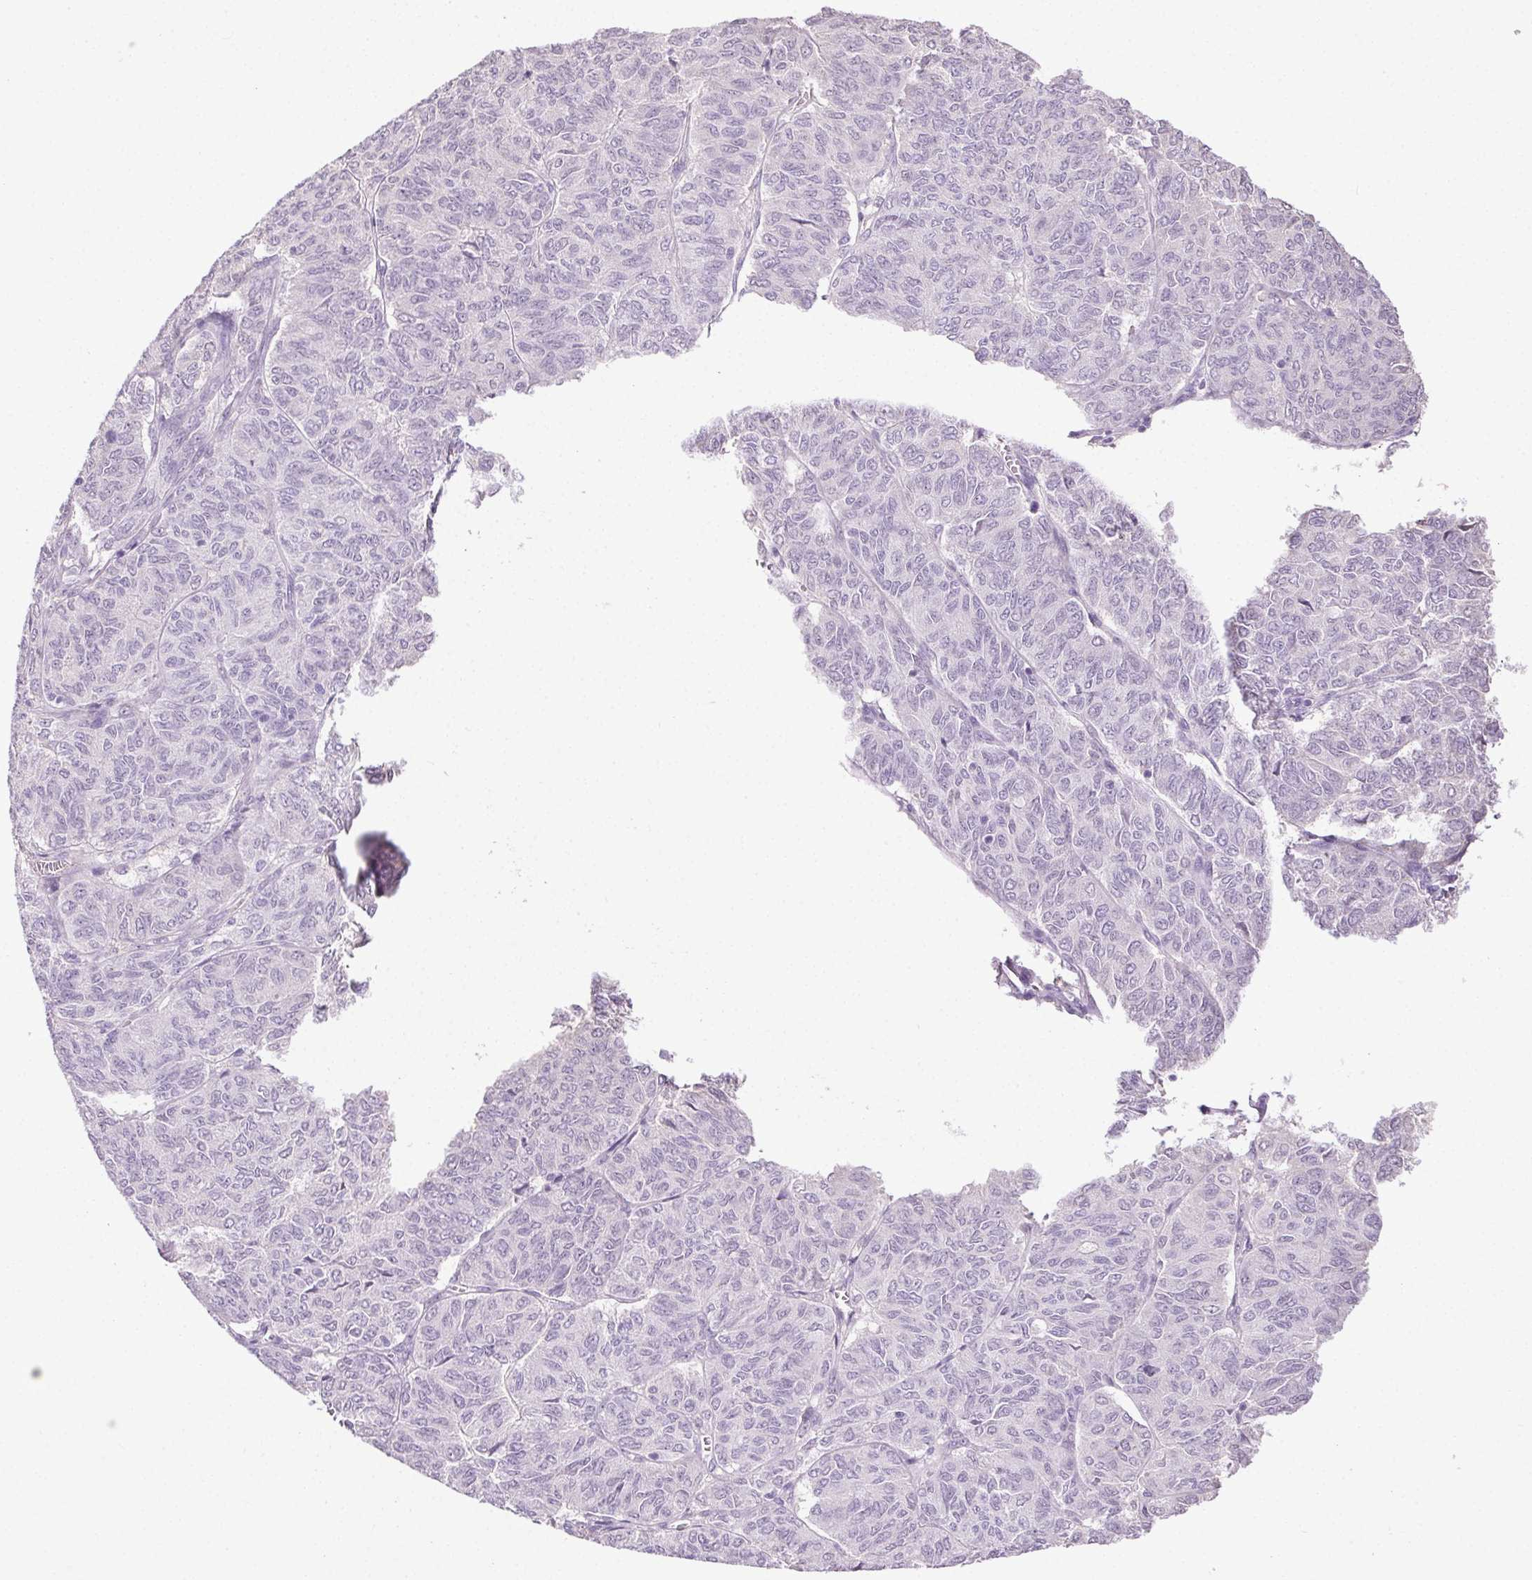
{"staining": {"intensity": "negative", "quantity": "none", "location": "none"}, "tissue": "ovarian cancer", "cell_type": "Tumor cells", "image_type": "cancer", "snomed": [{"axis": "morphology", "description": "Carcinoma, endometroid"}, {"axis": "topography", "description": "Ovary"}], "caption": "There is no significant expression in tumor cells of ovarian cancer (endometroid carcinoma). (DAB immunohistochemistry (IHC) with hematoxylin counter stain).", "gene": "SYCE2", "patient": {"sex": "female", "age": 80}}